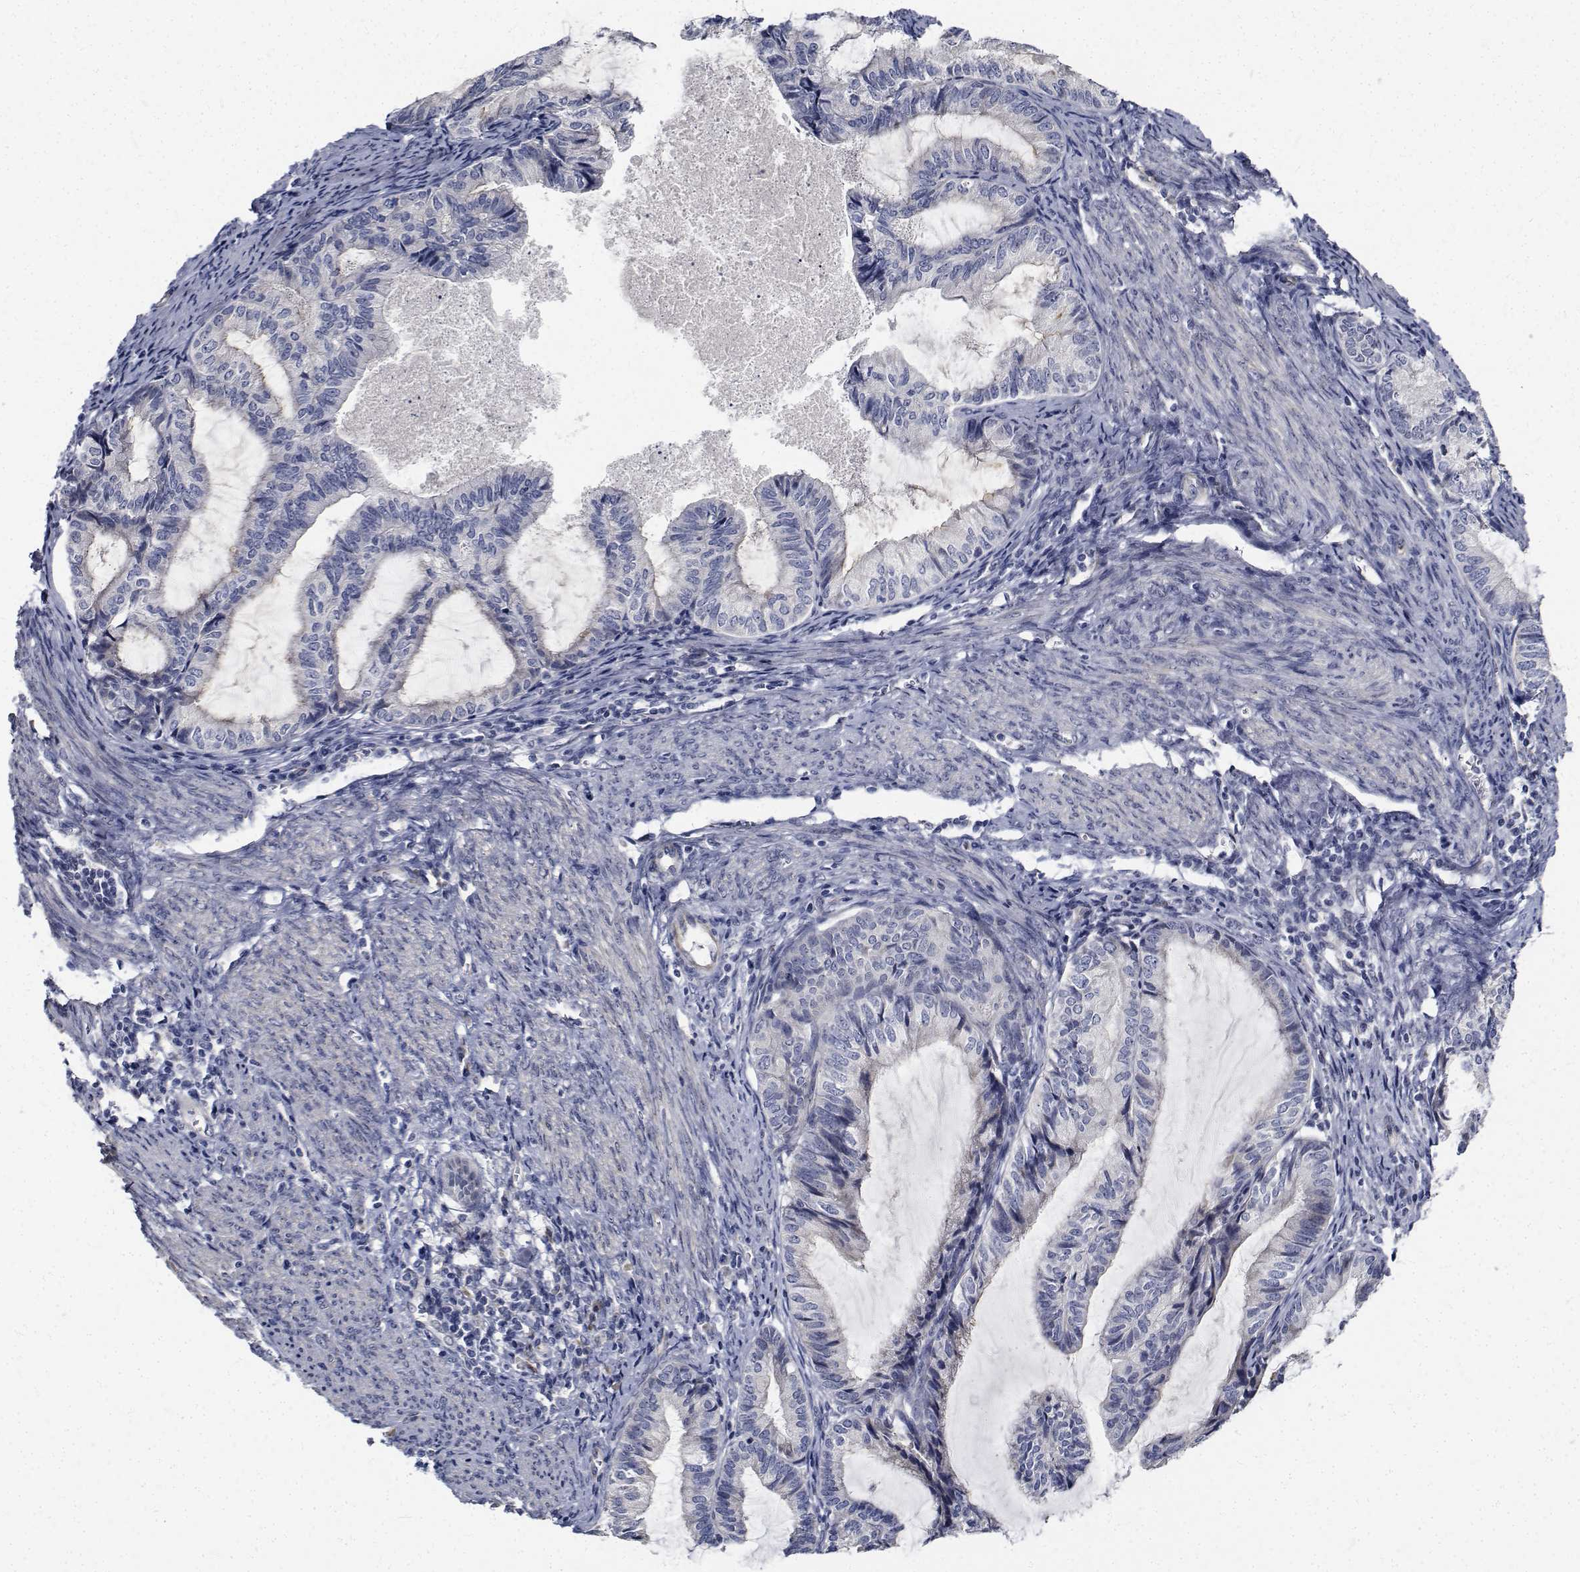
{"staining": {"intensity": "negative", "quantity": "none", "location": "none"}, "tissue": "endometrial cancer", "cell_type": "Tumor cells", "image_type": "cancer", "snomed": [{"axis": "morphology", "description": "Adenocarcinoma, NOS"}, {"axis": "topography", "description": "Endometrium"}], "caption": "There is no significant staining in tumor cells of endometrial cancer (adenocarcinoma).", "gene": "TTBK1", "patient": {"sex": "female", "age": 86}}